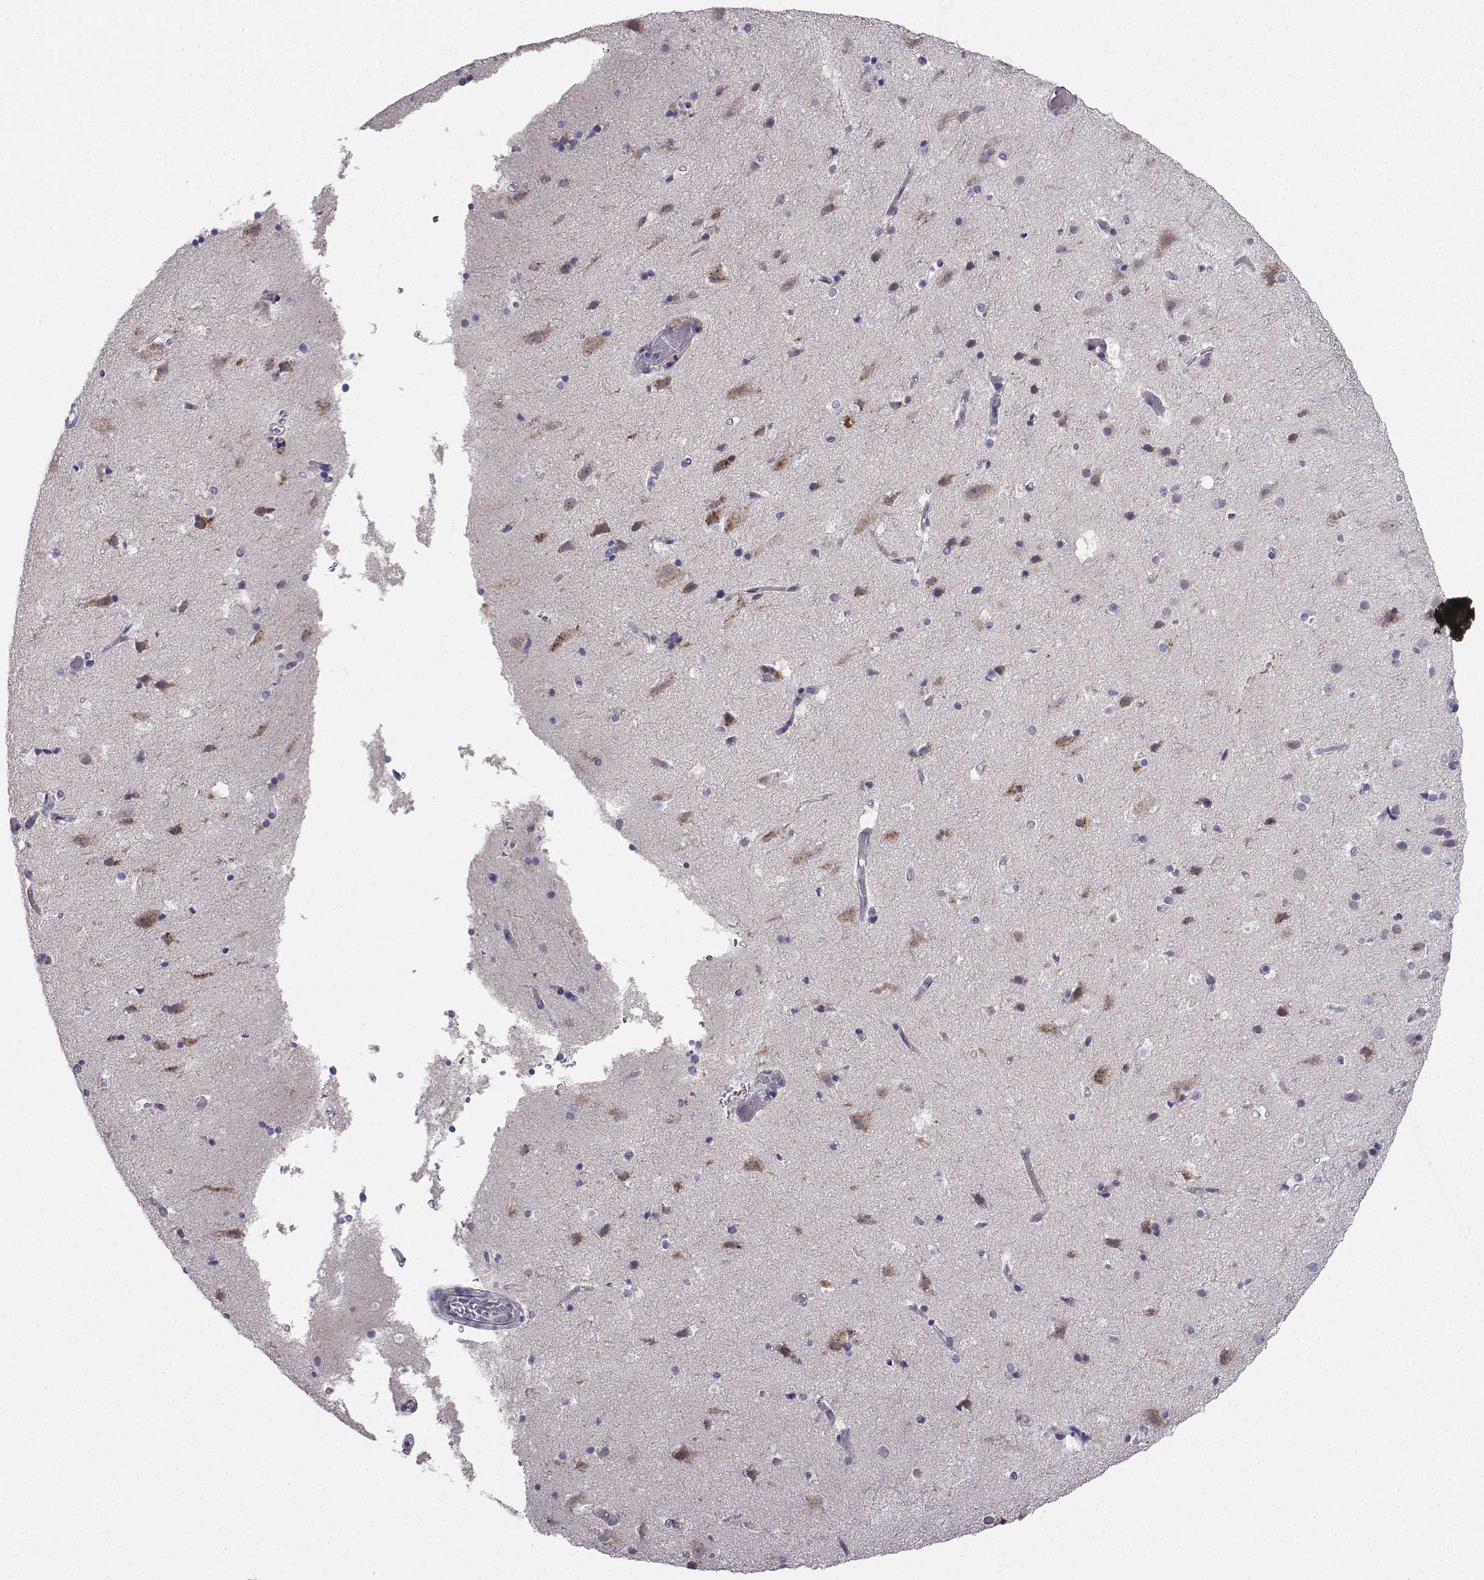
{"staining": {"intensity": "negative", "quantity": "none", "location": "none"}, "tissue": "cerebral cortex", "cell_type": "Endothelial cells", "image_type": "normal", "snomed": [{"axis": "morphology", "description": "Normal tissue, NOS"}, {"axis": "topography", "description": "Cerebral cortex"}], "caption": "A micrograph of human cerebral cortex is negative for staining in endothelial cells. Nuclei are stained in blue.", "gene": "CALY", "patient": {"sex": "female", "age": 52}}